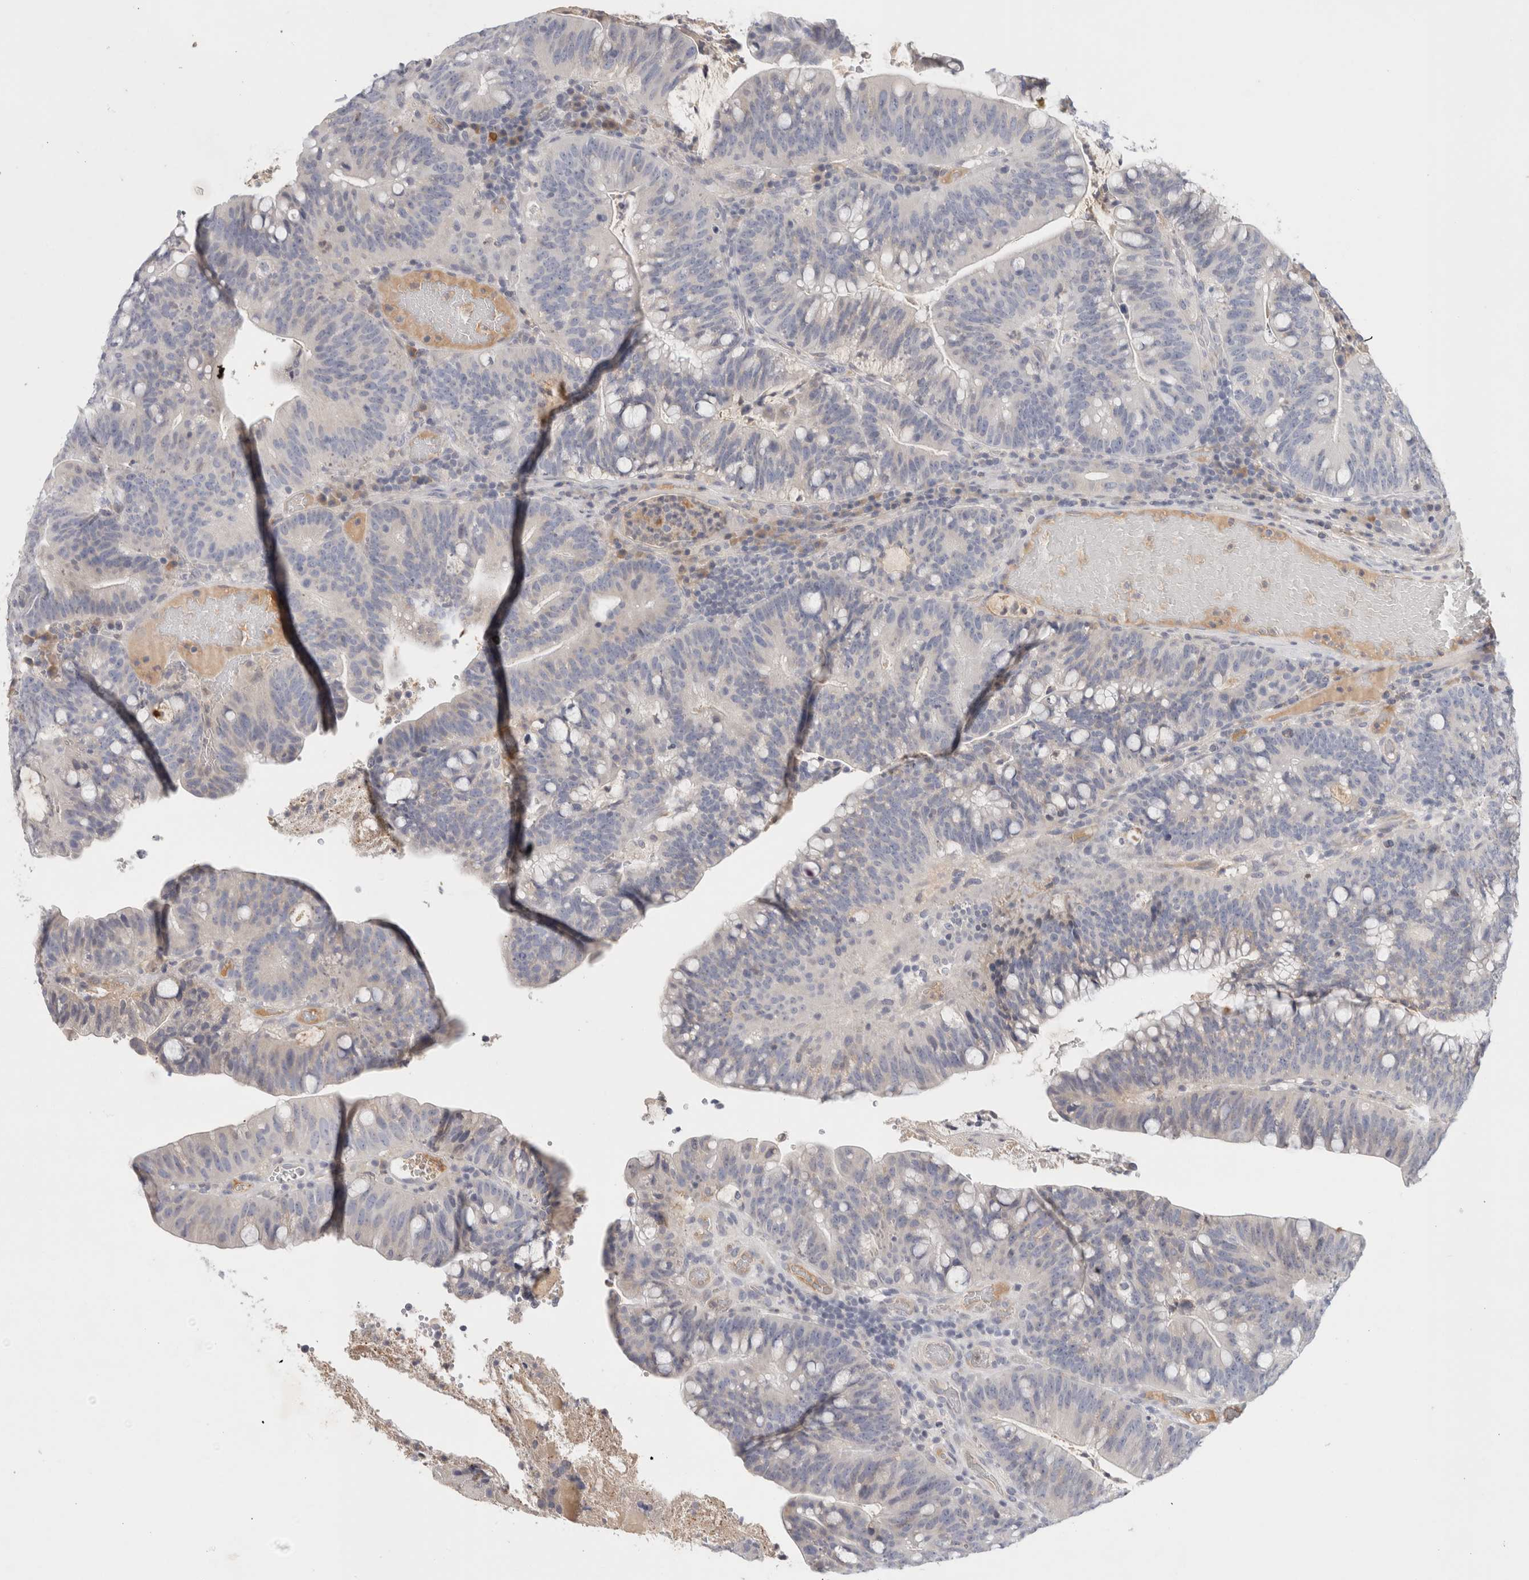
{"staining": {"intensity": "negative", "quantity": "none", "location": "none"}, "tissue": "colorectal cancer", "cell_type": "Tumor cells", "image_type": "cancer", "snomed": [{"axis": "morphology", "description": "Adenocarcinoma, NOS"}, {"axis": "topography", "description": "Colon"}], "caption": "Photomicrograph shows no protein positivity in tumor cells of colorectal adenocarcinoma tissue. Nuclei are stained in blue.", "gene": "STK31", "patient": {"sex": "female", "age": 66}}